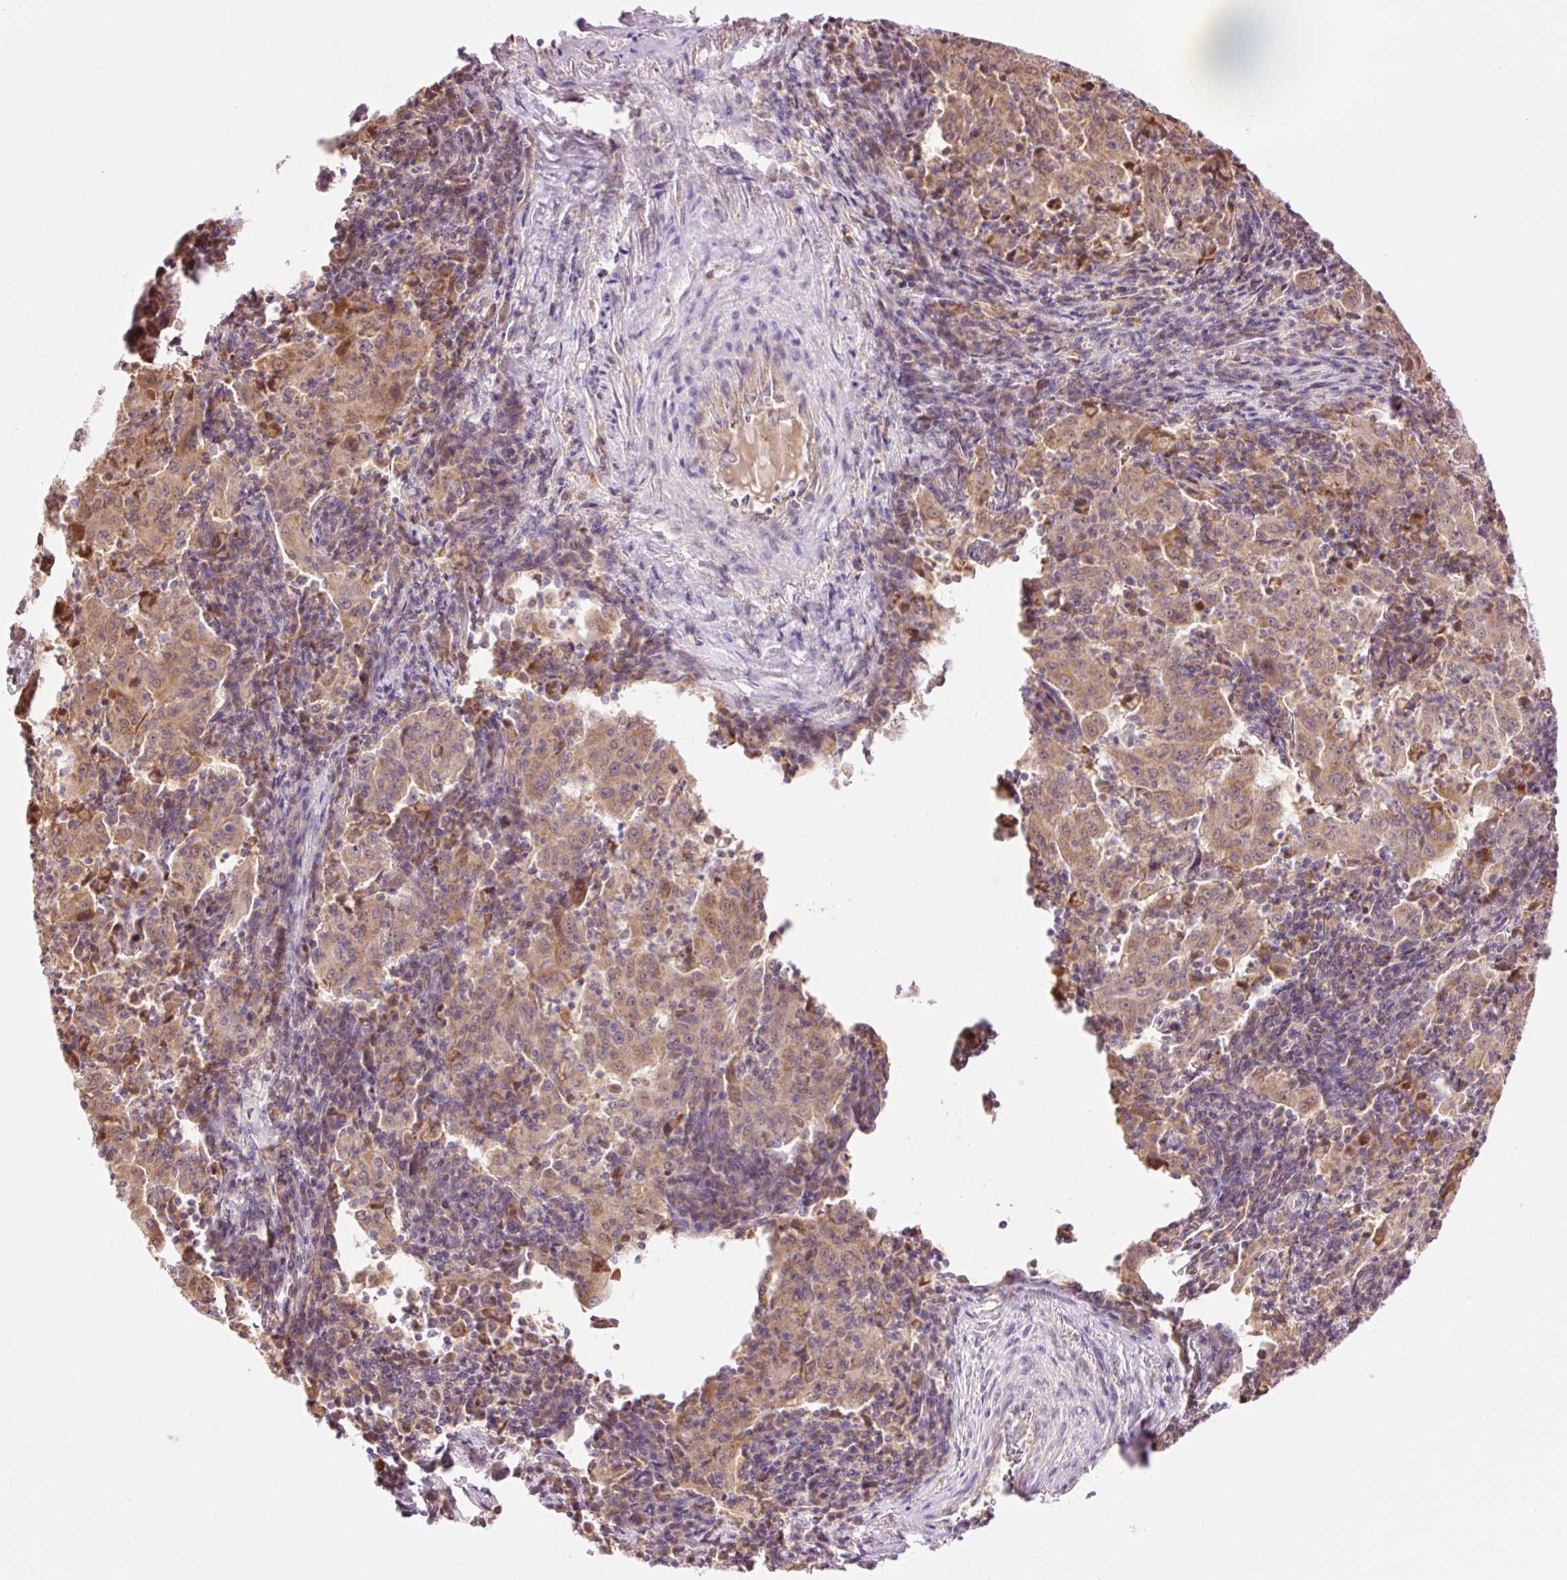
{"staining": {"intensity": "moderate", "quantity": ">75%", "location": "cytoplasmic/membranous,nuclear"}, "tissue": "pancreatic cancer", "cell_type": "Tumor cells", "image_type": "cancer", "snomed": [{"axis": "morphology", "description": "Adenocarcinoma, NOS"}, {"axis": "topography", "description": "Pancreas"}], "caption": "Pancreatic cancer was stained to show a protein in brown. There is medium levels of moderate cytoplasmic/membranous and nuclear positivity in about >75% of tumor cells.", "gene": "IMMT", "patient": {"sex": "male", "age": 63}}